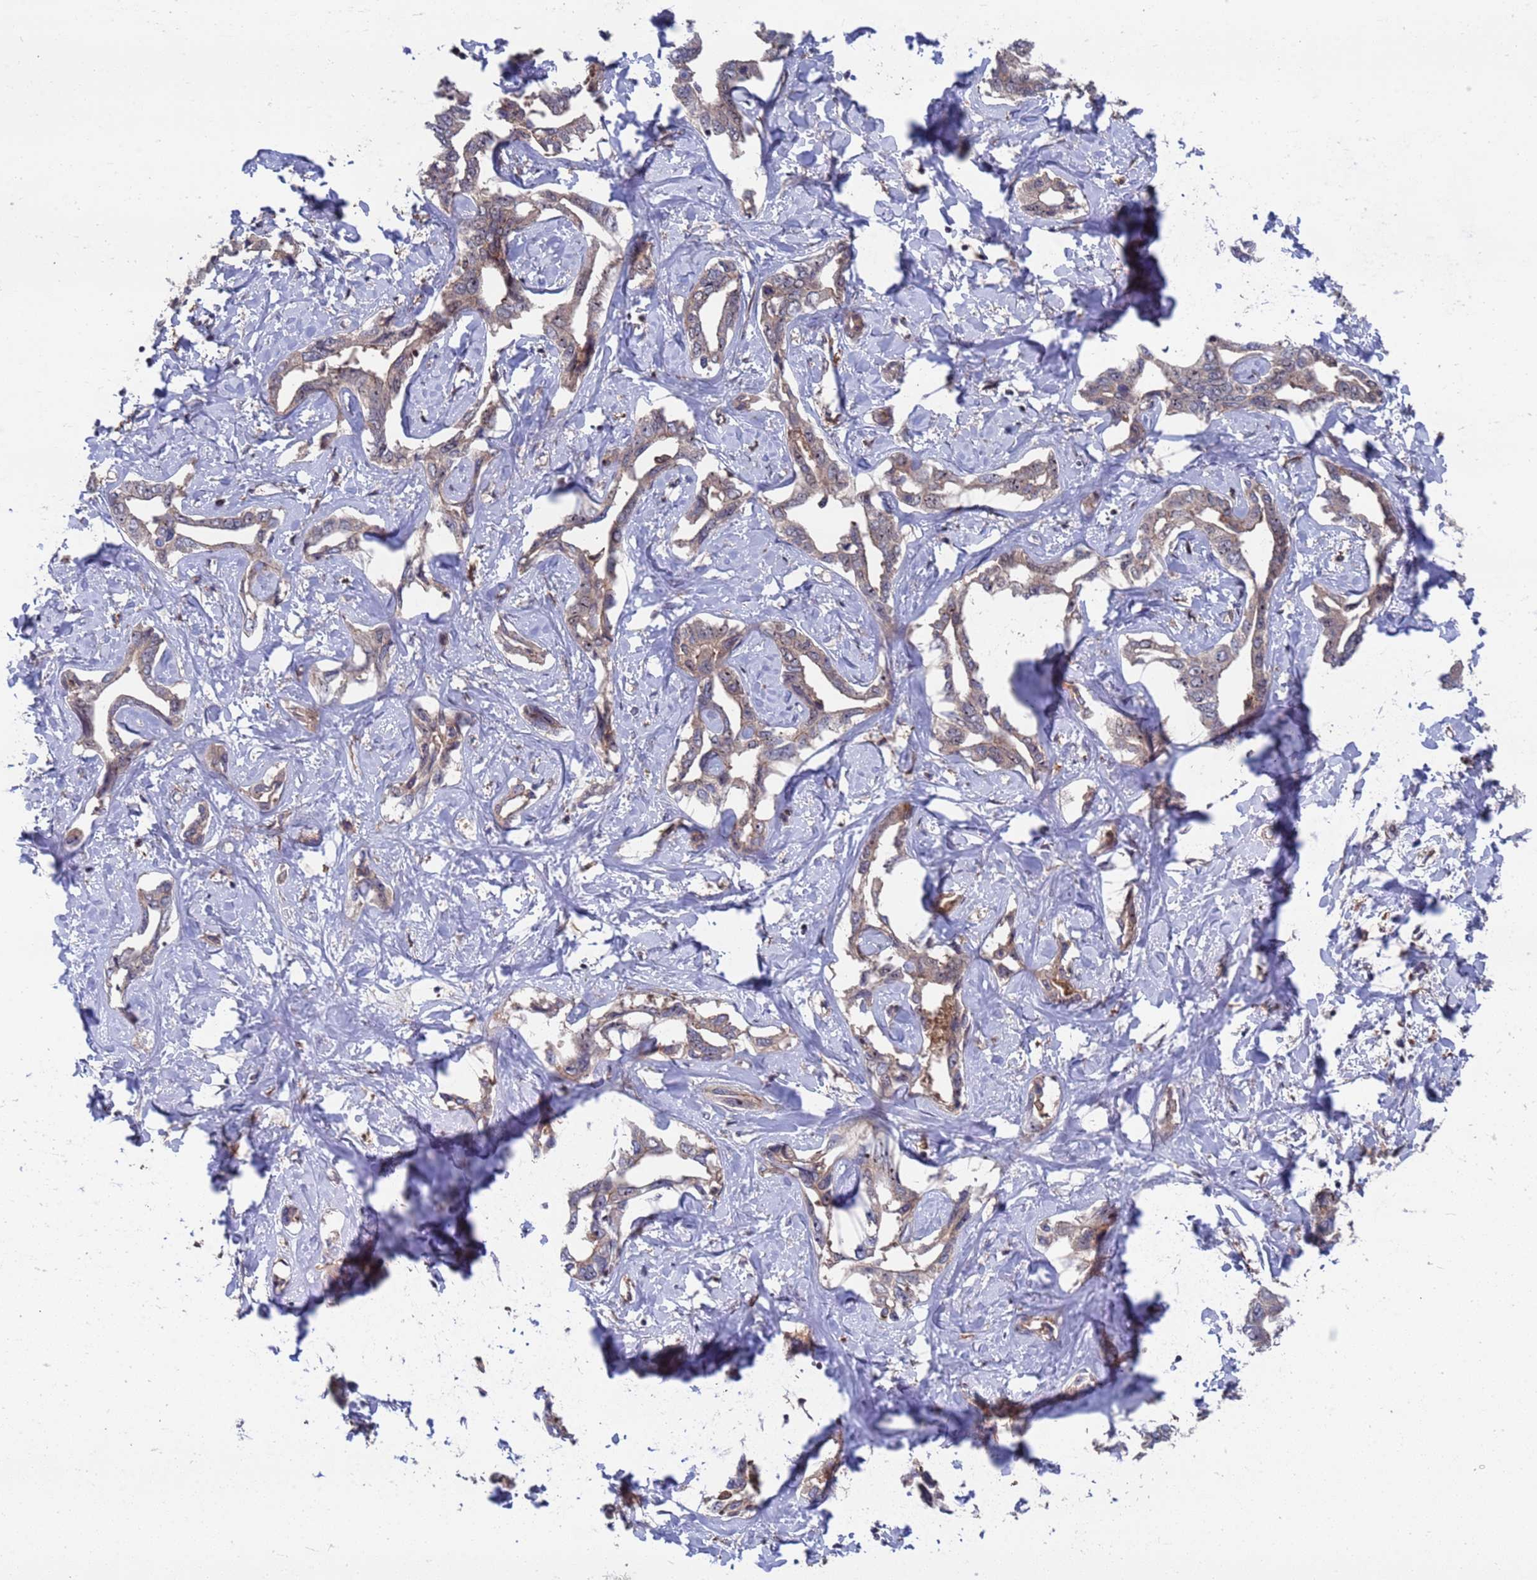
{"staining": {"intensity": "weak", "quantity": "25%-75%", "location": "cytoplasmic/membranous"}, "tissue": "liver cancer", "cell_type": "Tumor cells", "image_type": "cancer", "snomed": [{"axis": "morphology", "description": "Cholangiocarcinoma"}, {"axis": "topography", "description": "Liver"}], "caption": "Weak cytoplasmic/membranous protein staining is present in approximately 25%-75% of tumor cells in cholangiocarcinoma (liver).", "gene": "TMBIM6", "patient": {"sex": "male", "age": 59}}